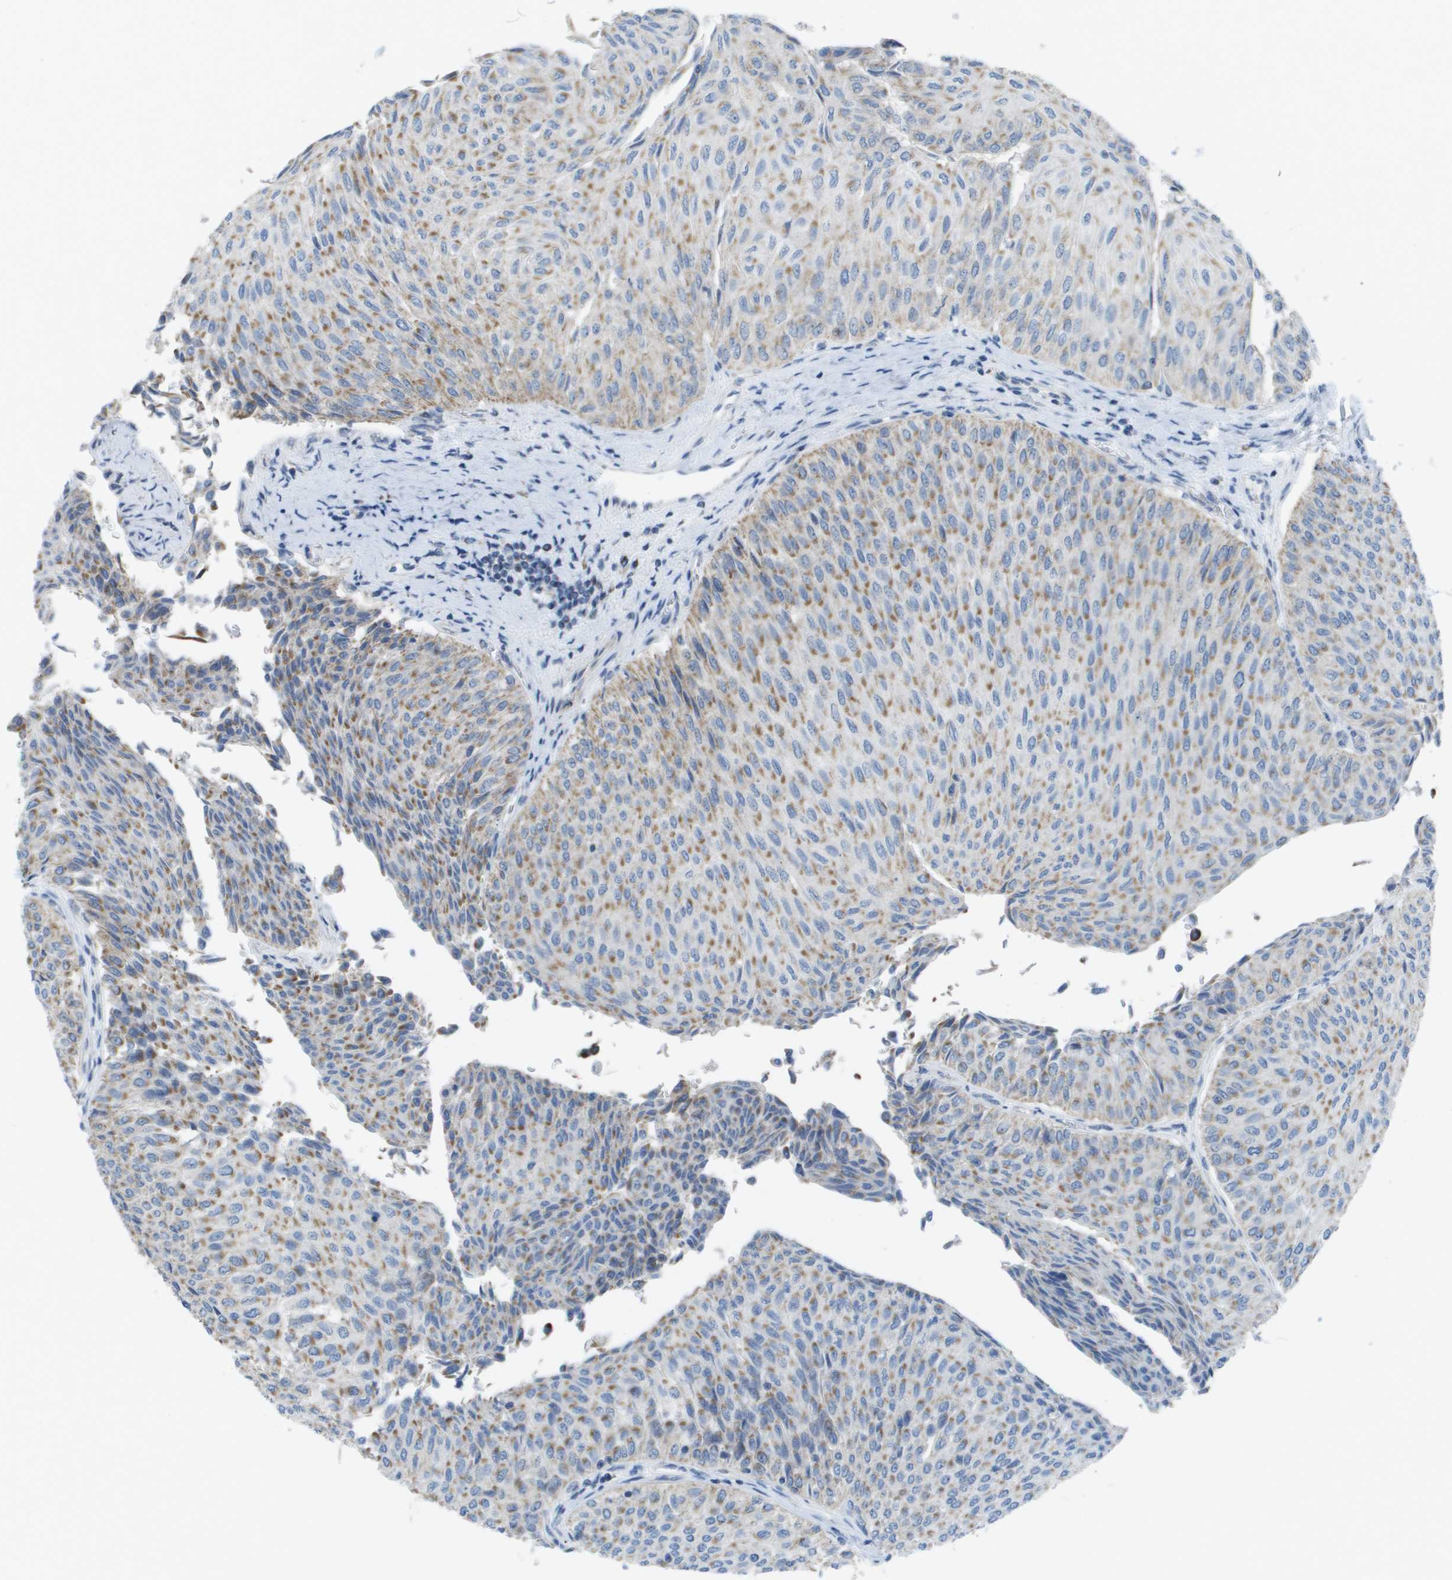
{"staining": {"intensity": "moderate", "quantity": ">75%", "location": "cytoplasmic/membranous"}, "tissue": "urothelial cancer", "cell_type": "Tumor cells", "image_type": "cancer", "snomed": [{"axis": "morphology", "description": "Urothelial carcinoma, Low grade"}, {"axis": "topography", "description": "Urinary bladder"}], "caption": "This is a micrograph of immunohistochemistry (IHC) staining of low-grade urothelial carcinoma, which shows moderate positivity in the cytoplasmic/membranous of tumor cells.", "gene": "TMEM223", "patient": {"sex": "male", "age": 78}}